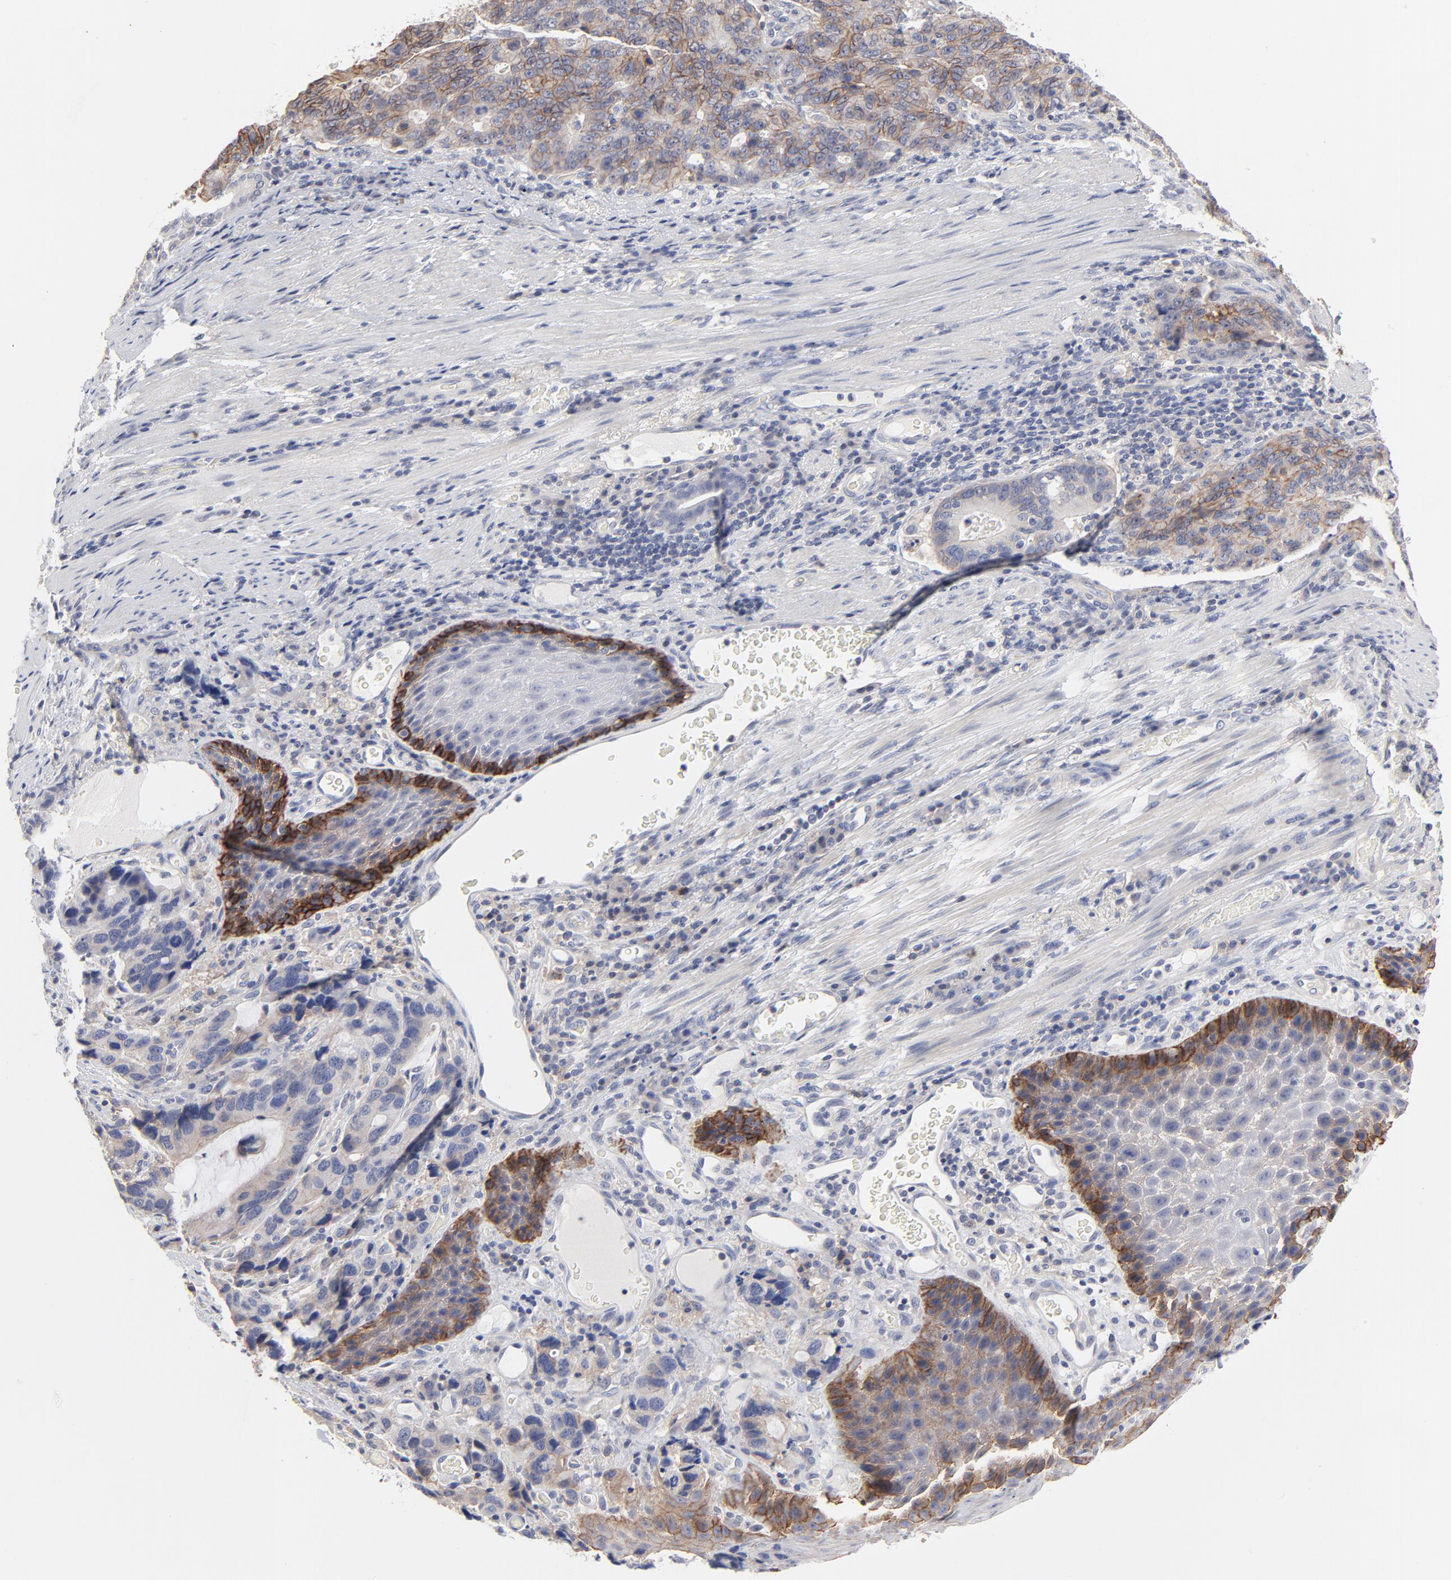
{"staining": {"intensity": "strong", "quantity": "25%-75%", "location": "cytoplasmic/membranous"}, "tissue": "stomach cancer", "cell_type": "Tumor cells", "image_type": "cancer", "snomed": [{"axis": "morphology", "description": "Adenocarcinoma, NOS"}, {"axis": "topography", "description": "Esophagus"}, {"axis": "topography", "description": "Stomach"}], "caption": "A high-resolution micrograph shows immunohistochemistry staining of stomach cancer, which demonstrates strong cytoplasmic/membranous staining in about 25%-75% of tumor cells.", "gene": "SLC16A1", "patient": {"sex": "male", "age": 74}}